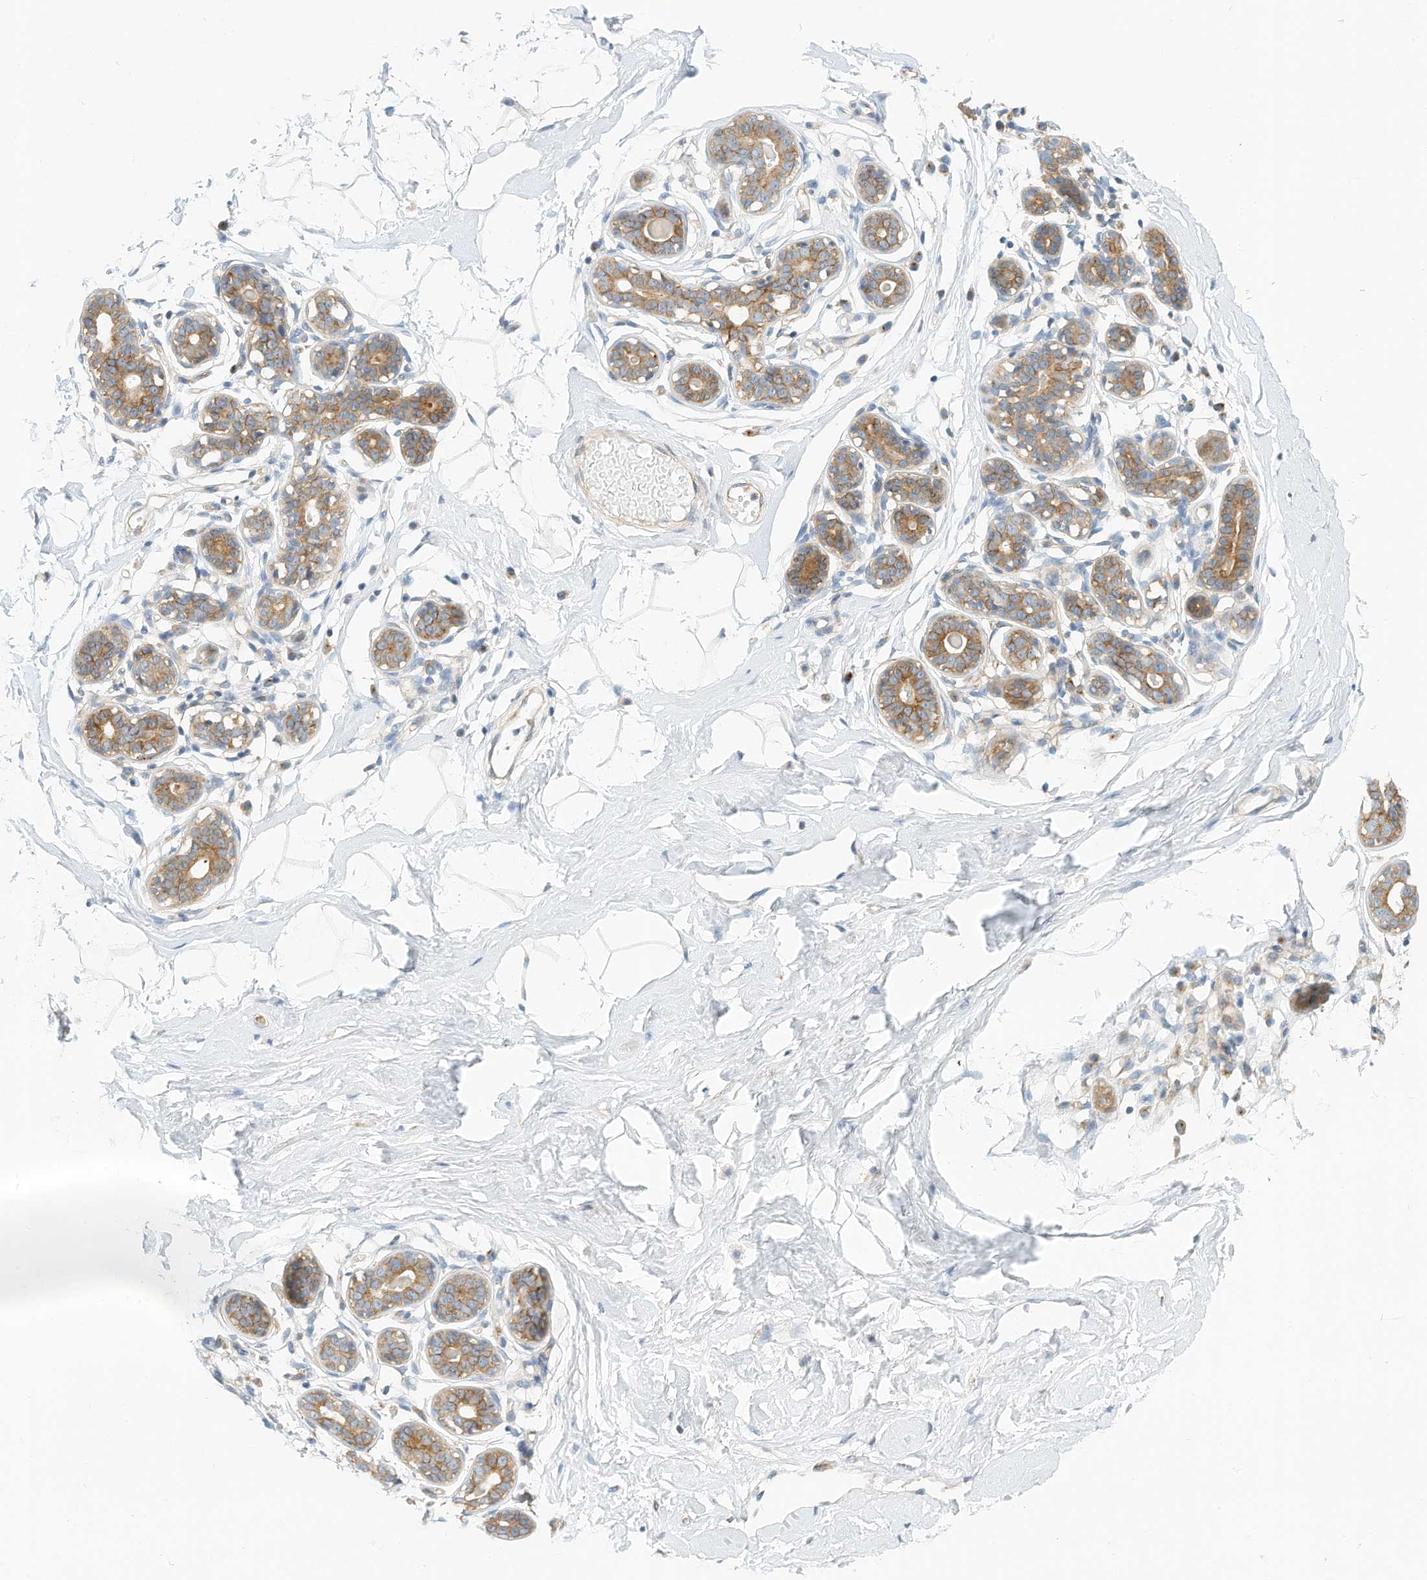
{"staining": {"intensity": "negative", "quantity": "none", "location": "none"}, "tissue": "breast", "cell_type": "Adipocytes", "image_type": "normal", "snomed": [{"axis": "morphology", "description": "Normal tissue, NOS"}, {"axis": "topography", "description": "Breast"}], "caption": "Human breast stained for a protein using immunohistochemistry (IHC) exhibits no expression in adipocytes.", "gene": "MICAL1", "patient": {"sex": "female", "age": 23}}